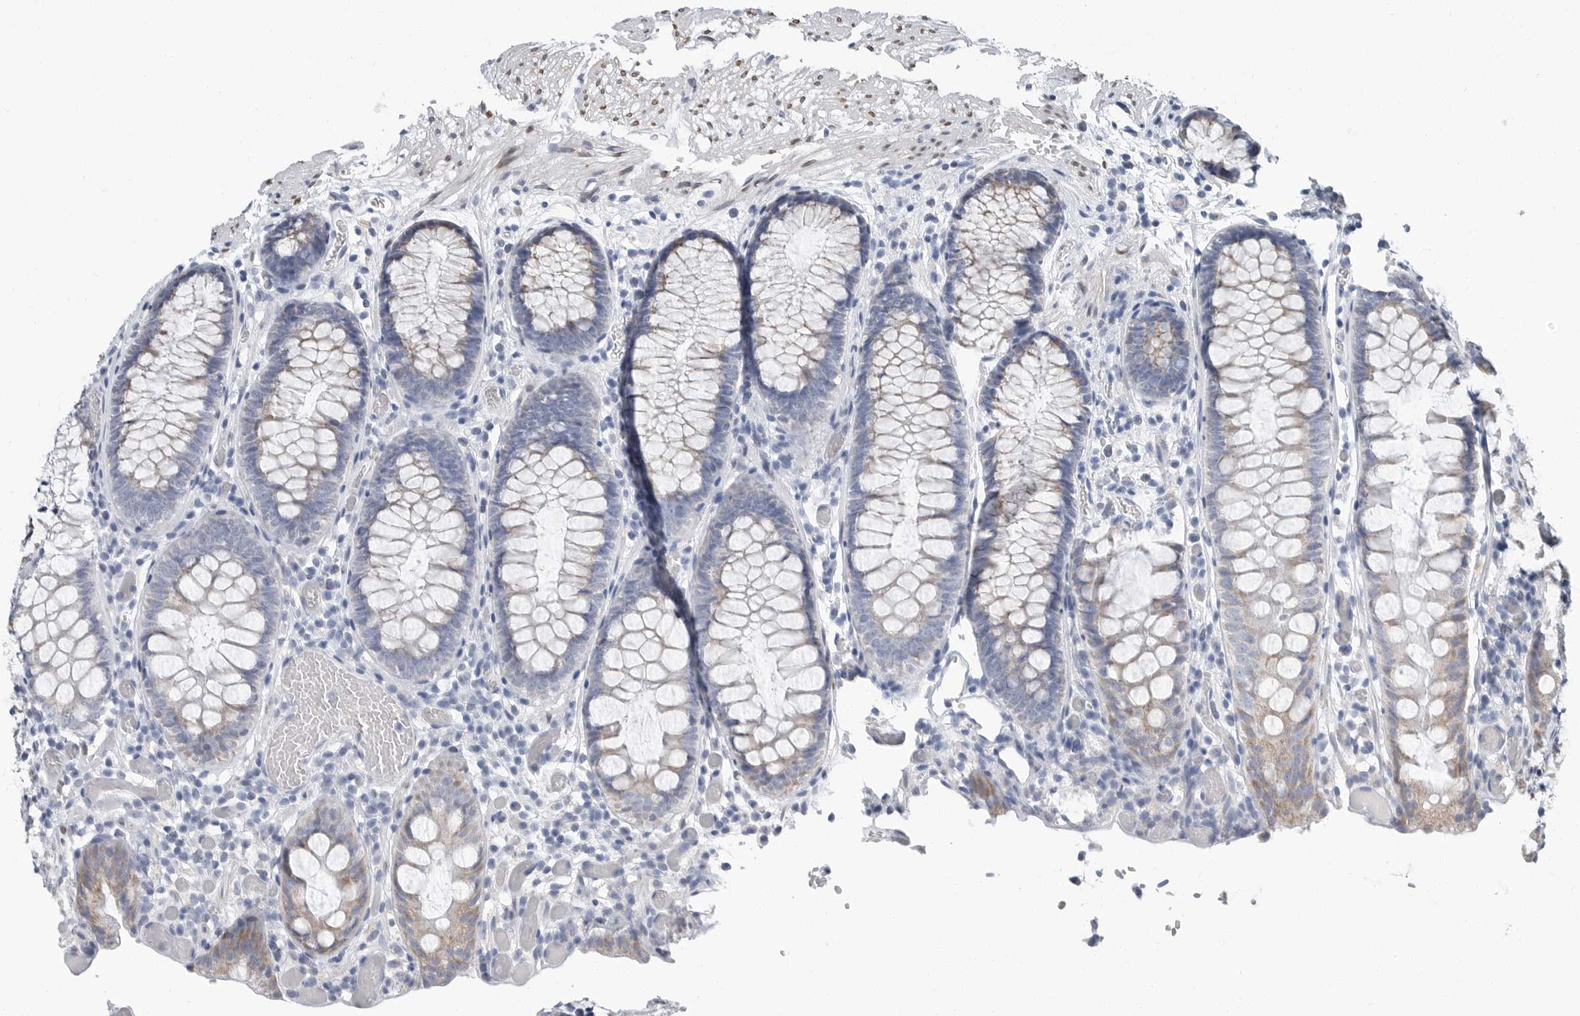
{"staining": {"intensity": "weak", "quantity": "25%-75%", "location": "nuclear"}, "tissue": "colon", "cell_type": "Endothelial cells", "image_type": "normal", "snomed": [{"axis": "morphology", "description": "Normal tissue, NOS"}, {"axis": "topography", "description": "Colon"}], "caption": "Protein expression analysis of unremarkable colon reveals weak nuclear expression in approximately 25%-75% of endothelial cells. The staining is performed using DAB (3,3'-diaminobenzidine) brown chromogen to label protein expression. The nuclei are counter-stained blue using hematoxylin.", "gene": "PLN", "patient": {"sex": "male", "age": 14}}